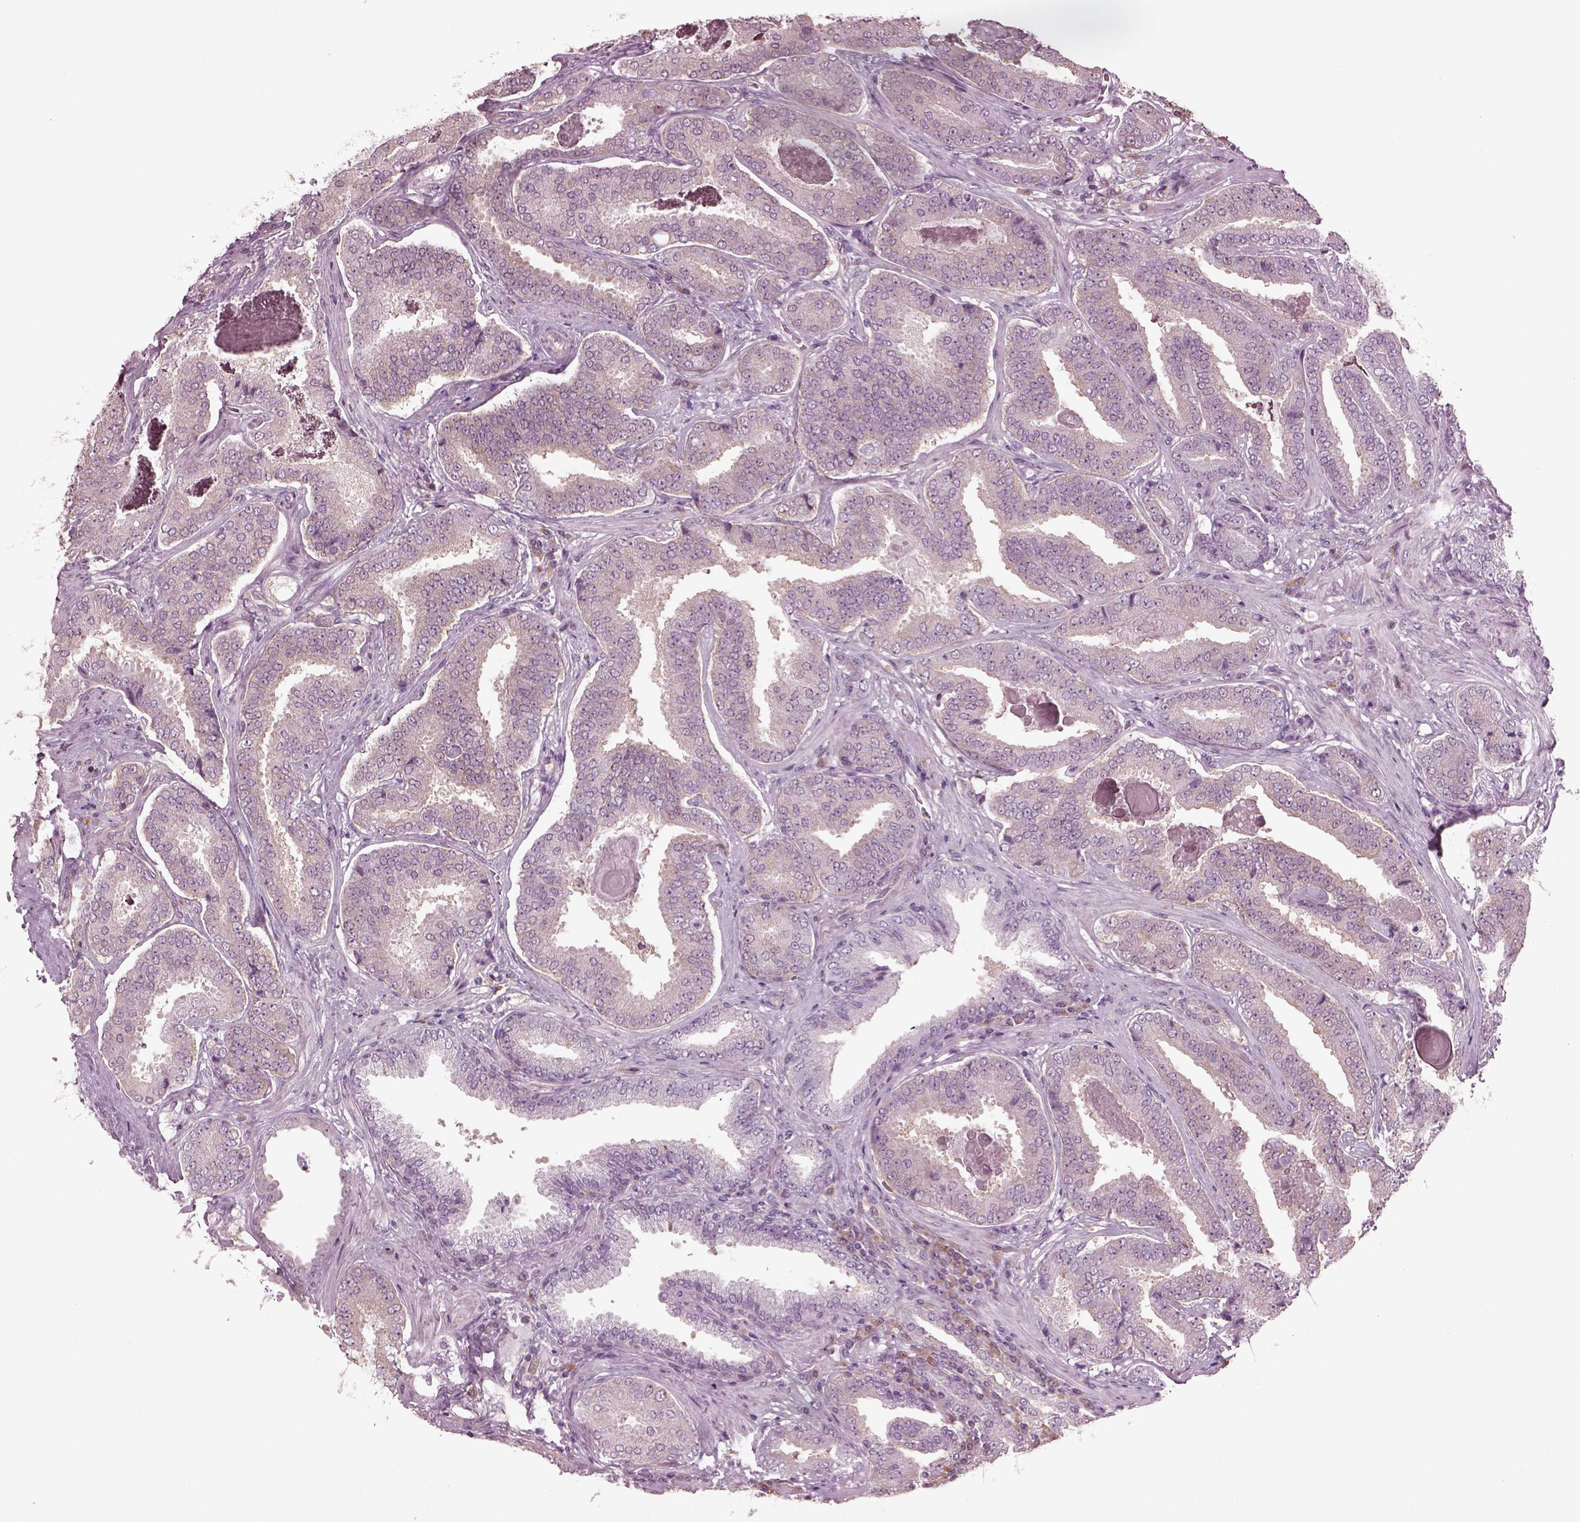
{"staining": {"intensity": "weak", "quantity": ">75%", "location": "cytoplasmic/membranous"}, "tissue": "prostate cancer", "cell_type": "Tumor cells", "image_type": "cancer", "snomed": [{"axis": "morphology", "description": "Adenocarcinoma, NOS"}, {"axis": "topography", "description": "Prostate"}], "caption": "A brown stain shows weak cytoplasmic/membranous positivity of a protein in human prostate cancer tumor cells.", "gene": "CABP5", "patient": {"sex": "male", "age": 64}}